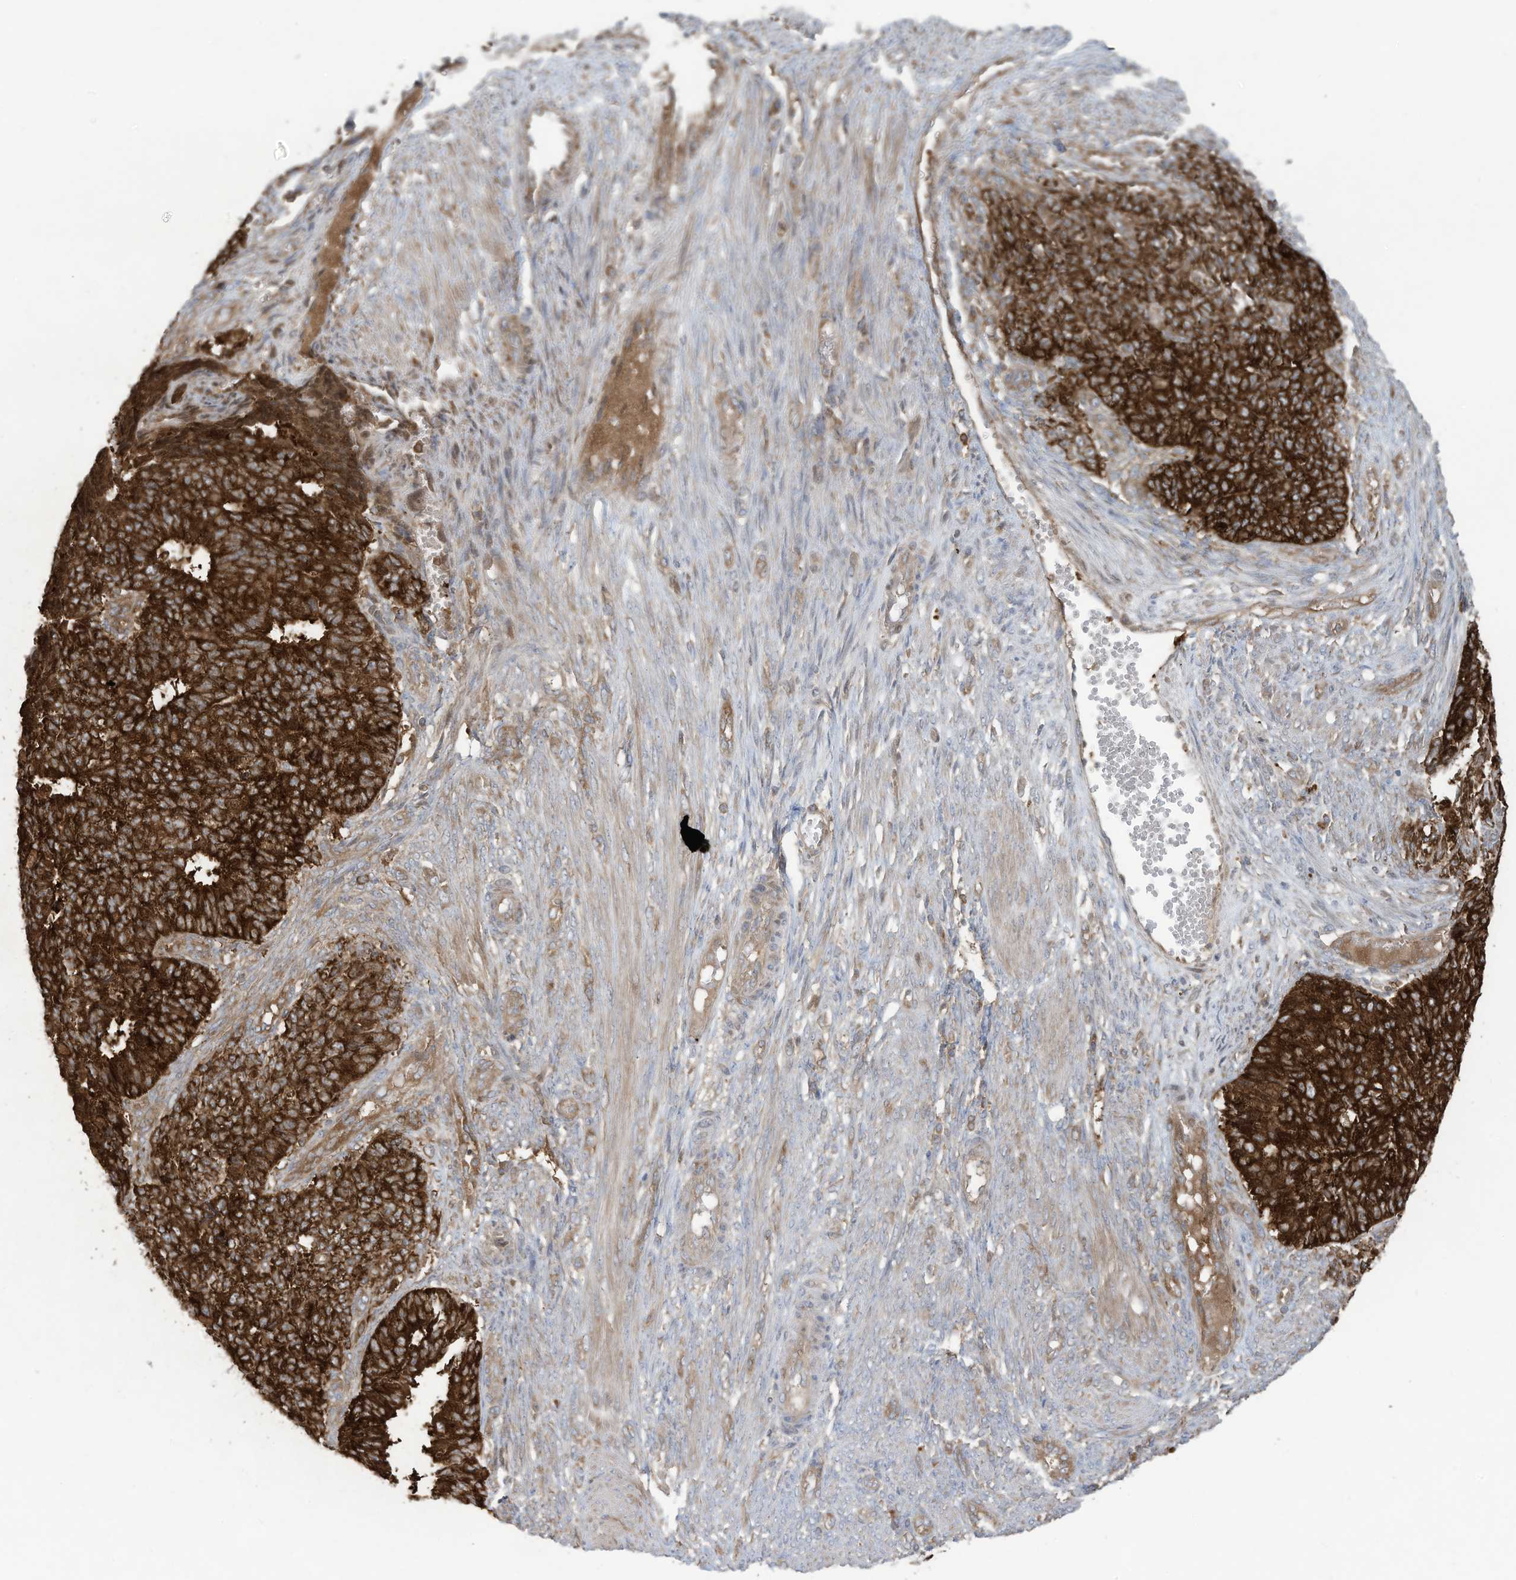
{"staining": {"intensity": "strong", "quantity": ">75%", "location": "cytoplasmic/membranous"}, "tissue": "endometrial cancer", "cell_type": "Tumor cells", "image_type": "cancer", "snomed": [{"axis": "morphology", "description": "Adenocarcinoma, NOS"}, {"axis": "topography", "description": "Endometrium"}], "caption": "Endometrial cancer stained with DAB (3,3'-diaminobenzidine) immunohistochemistry demonstrates high levels of strong cytoplasmic/membranous staining in approximately >75% of tumor cells. (Brightfield microscopy of DAB IHC at high magnification).", "gene": "OLA1", "patient": {"sex": "female", "age": 32}}